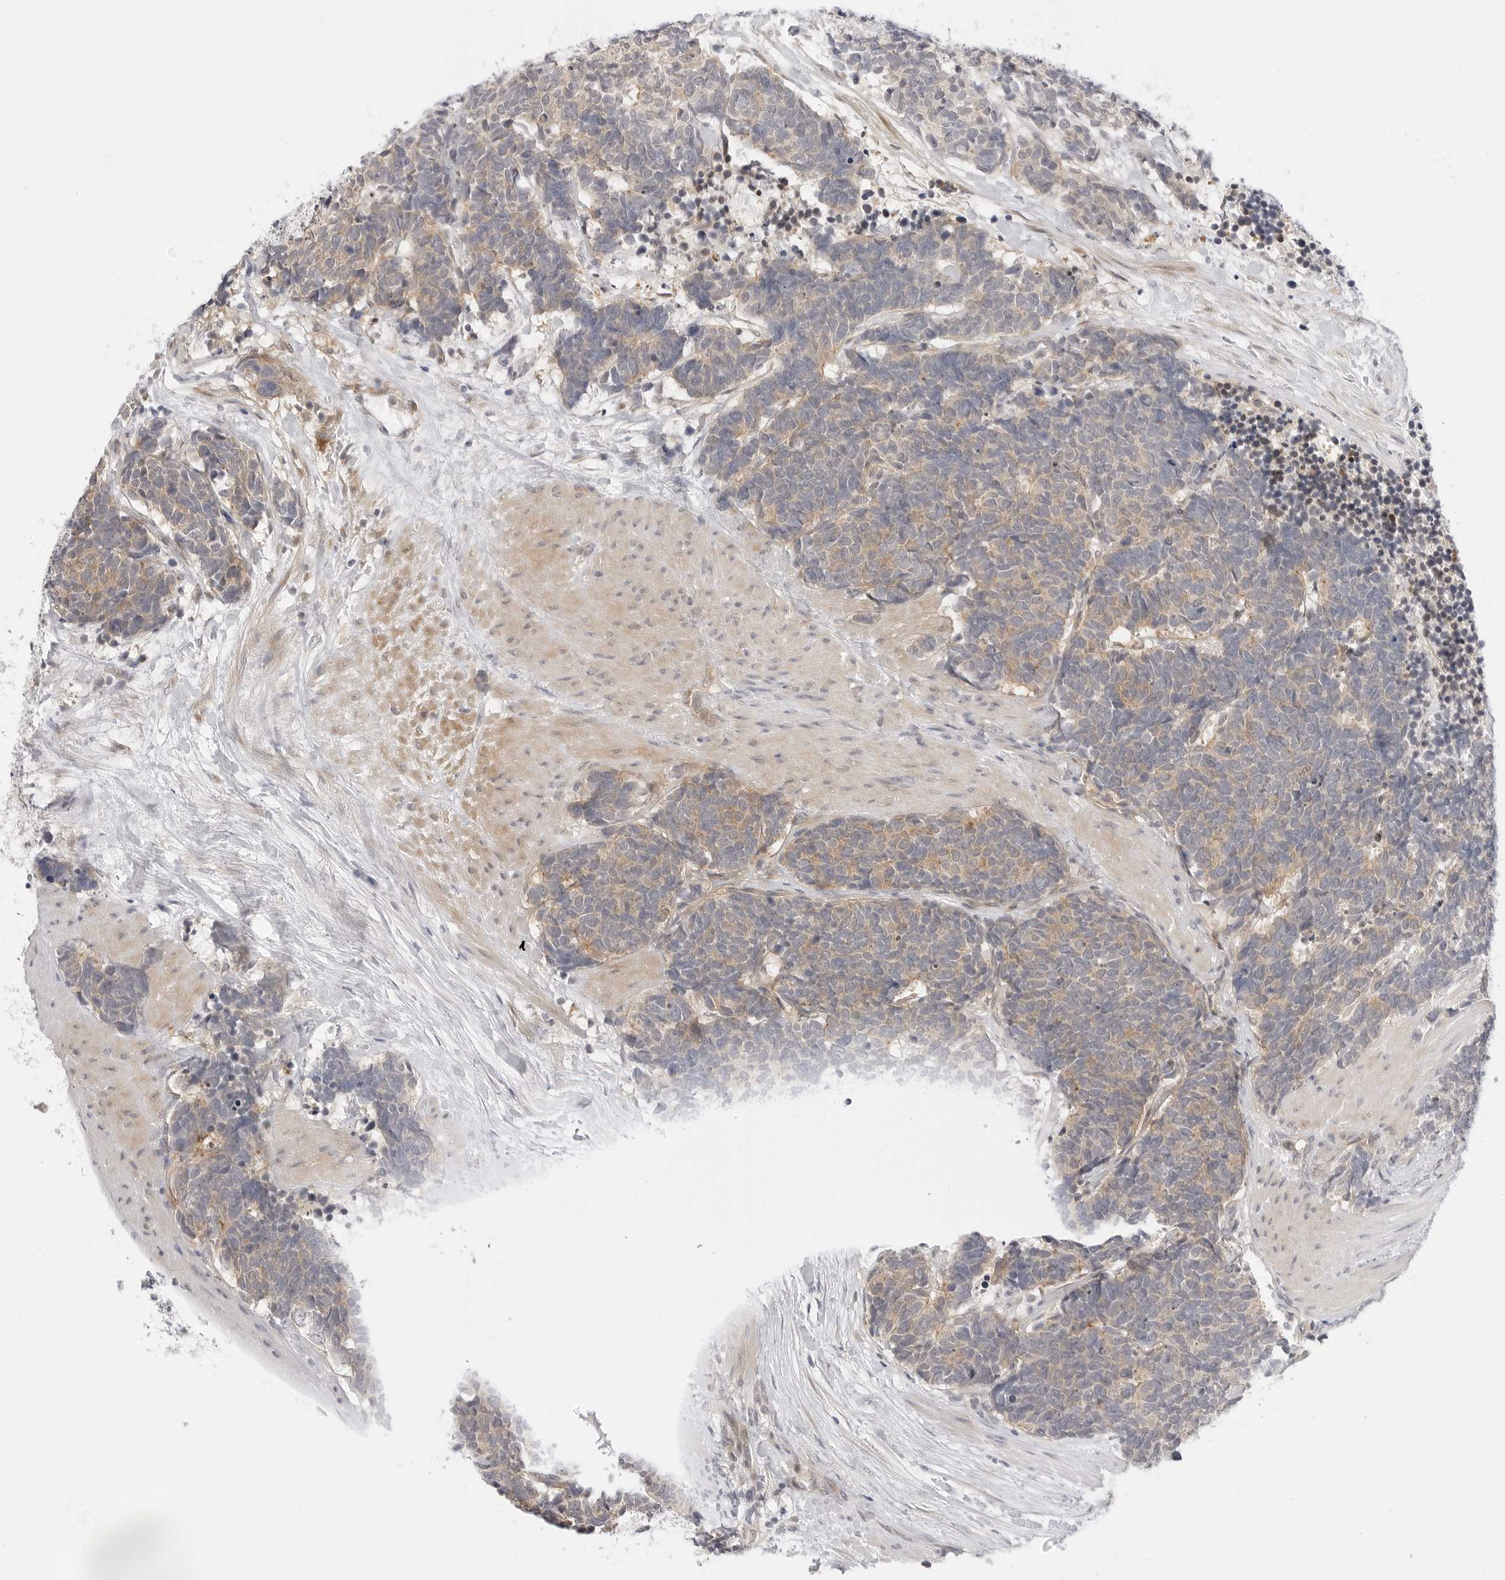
{"staining": {"intensity": "weak", "quantity": ">75%", "location": "cytoplasmic/membranous"}, "tissue": "carcinoid", "cell_type": "Tumor cells", "image_type": "cancer", "snomed": [{"axis": "morphology", "description": "Carcinoma, NOS"}, {"axis": "morphology", "description": "Carcinoid, malignant, NOS"}, {"axis": "topography", "description": "Urinary bladder"}], "caption": "A low amount of weak cytoplasmic/membranous positivity is present in about >75% of tumor cells in carcinoid tissue. The staining was performed using DAB to visualize the protein expression in brown, while the nuclei were stained in blue with hematoxylin (Magnification: 20x).", "gene": "TCP1", "patient": {"sex": "male", "age": 57}}